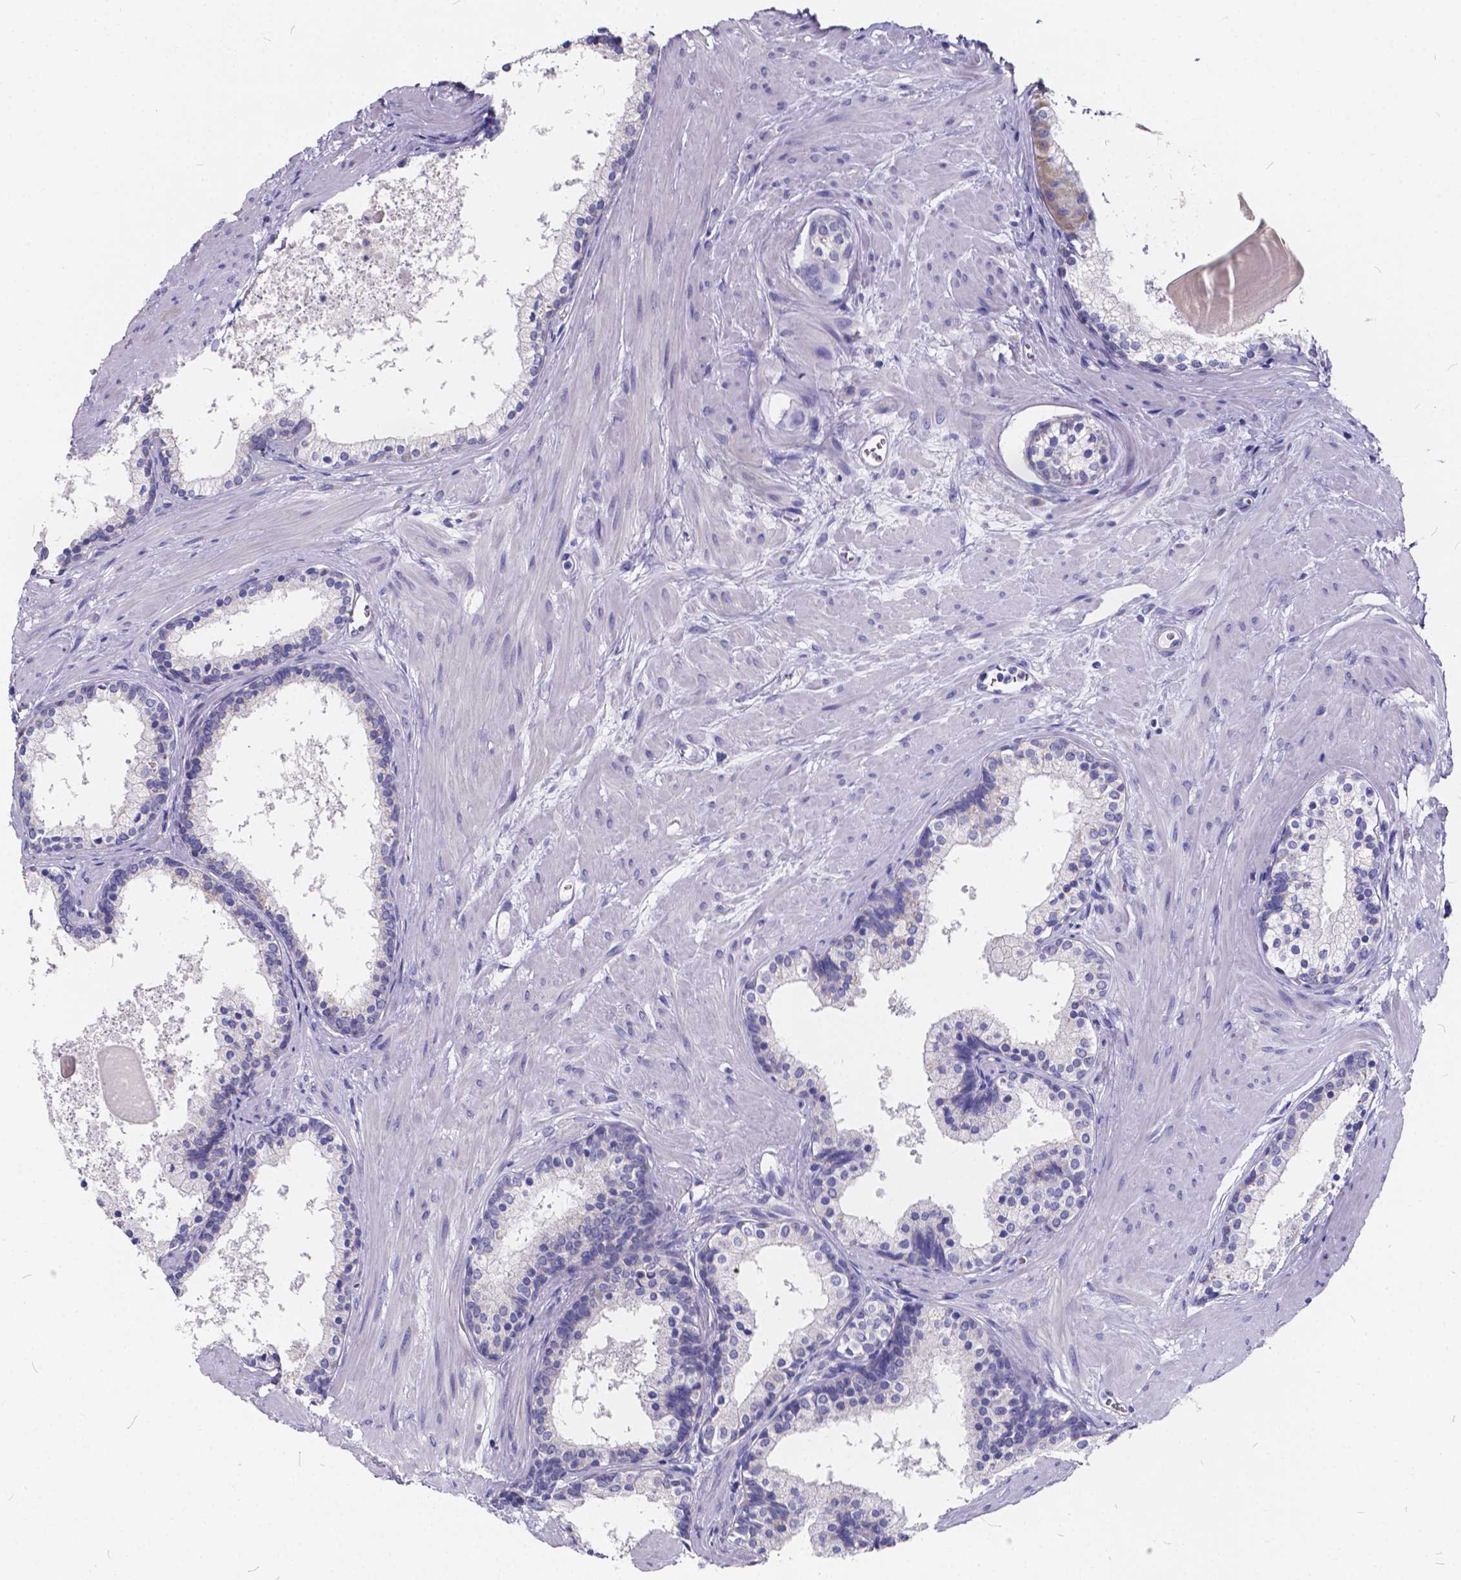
{"staining": {"intensity": "negative", "quantity": "none", "location": "none"}, "tissue": "prostate", "cell_type": "Glandular cells", "image_type": "normal", "snomed": [{"axis": "morphology", "description": "Normal tissue, NOS"}, {"axis": "topography", "description": "Prostate"}], "caption": "IHC micrograph of unremarkable human prostate stained for a protein (brown), which displays no expression in glandular cells. Nuclei are stained in blue.", "gene": "SPEF2", "patient": {"sex": "male", "age": 61}}